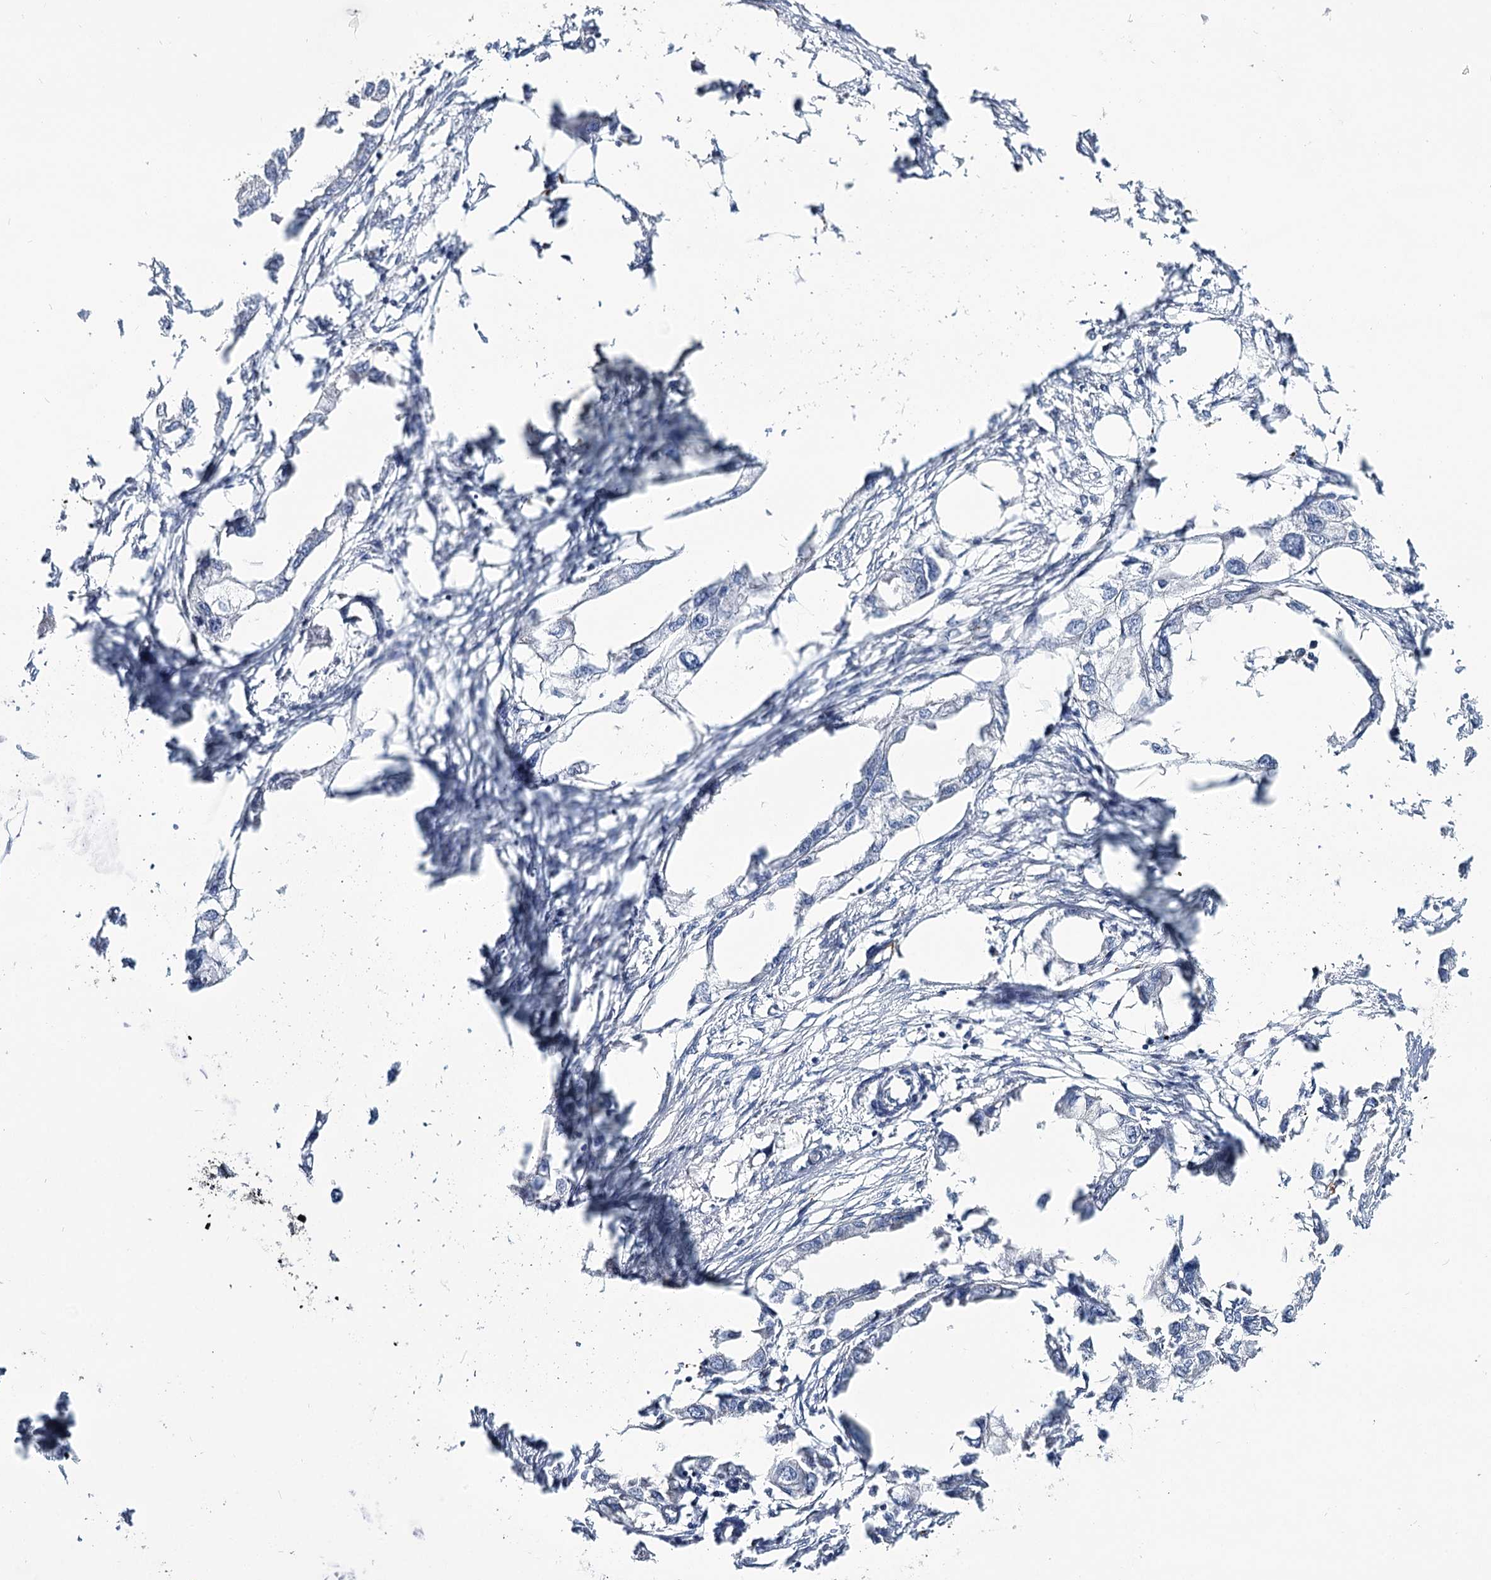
{"staining": {"intensity": "negative", "quantity": "none", "location": "none"}, "tissue": "endometrial cancer", "cell_type": "Tumor cells", "image_type": "cancer", "snomed": [{"axis": "morphology", "description": "Adenocarcinoma, NOS"}, {"axis": "morphology", "description": "Adenocarcinoma, metastatic, NOS"}, {"axis": "topography", "description": "Adipose tissue"}, {"axis": "topography", "description": "Endometrium"}], "caption": "Immunohistochemistry (IHC) of endometrial cancer displays no staining in tumor cells.", "gene": "GBF1", "patient": {"sex": "female", "age": 67}}